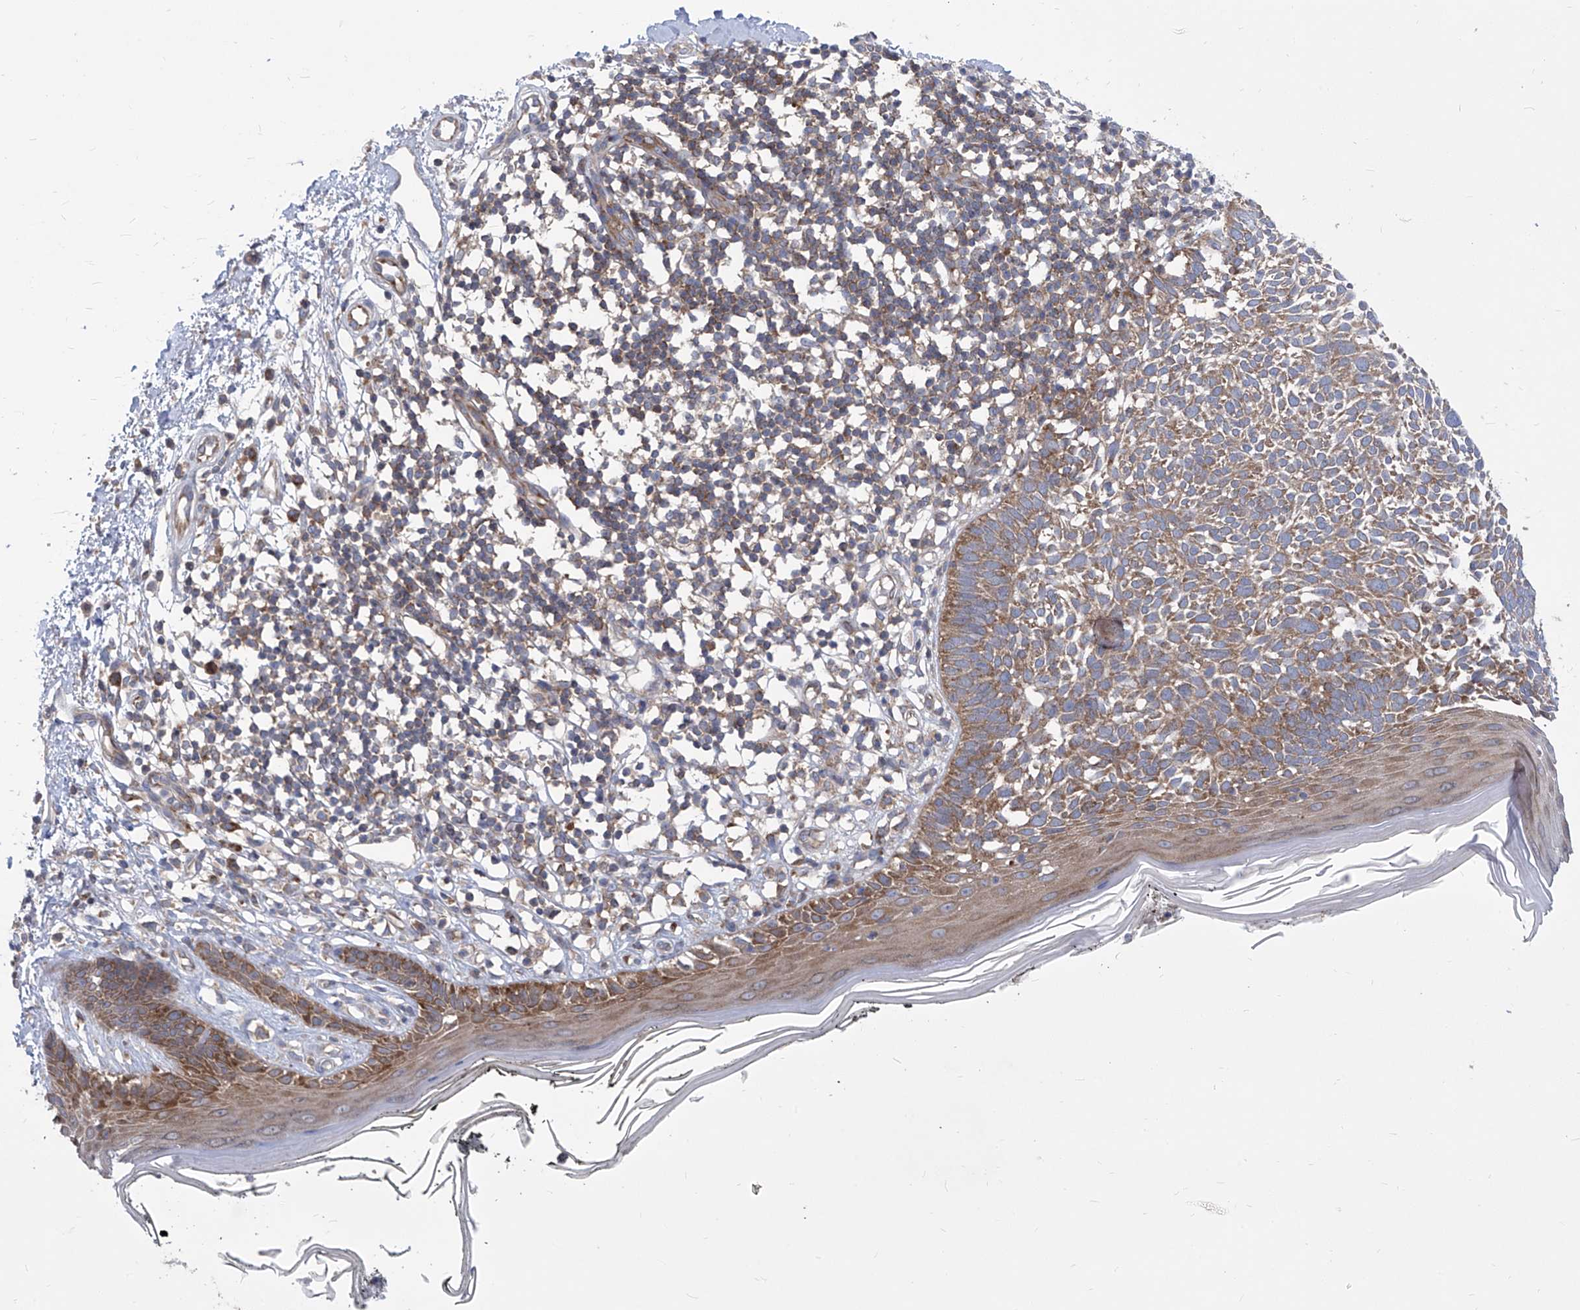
{"staining": {"intensity": "moderate", "quantity": ">75%", "location": "cytoplasmic/membranous"}, "tissue": "skin cancer", "cell_type": "Tumor cells", "image_type": "cancer", "snomed": [{"axis": "morphology", "description": "Basal cell carcinoma"}, {"axis": "topography", "description": "Skin"}], "caption": "Human skin cancer stained for a protein (brown) shows moderate cytoplasmic/membranous positive positivity in about >75% of tumor cells.", "gene": "EIF3M", "patient": {"sex": "female", "age": 64}}